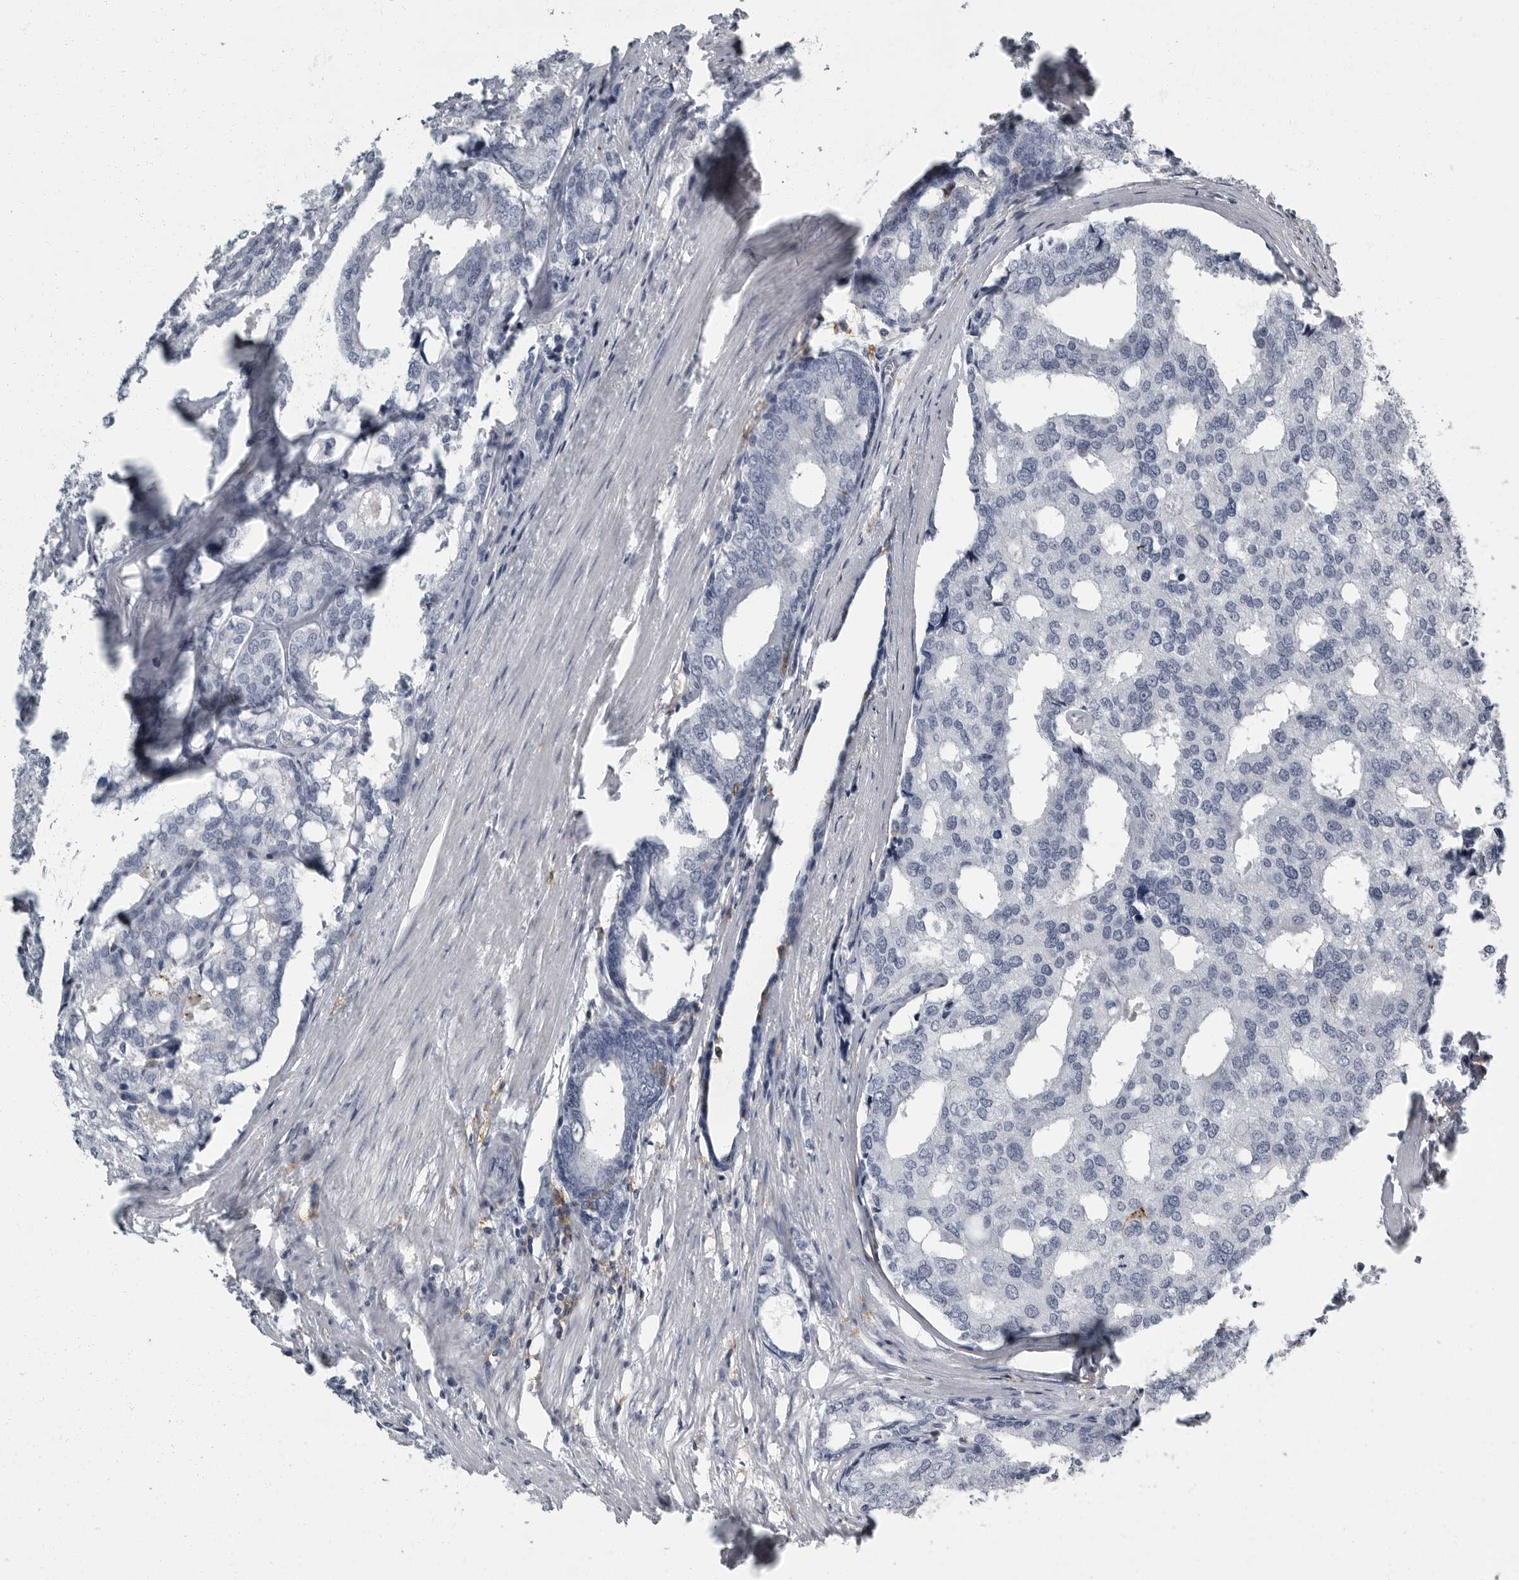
{"staining": {"intensity": "negative", "quantity": "none", "location": "none"}, "tissue": "prostate cancer", "cell_type": "Tumor cells", "image_type": "cancer", "snomed": [{"axis": "morphology", "description": "Adenocarcinoma, High grade"}, {"axis": "topography", "description": "Prostate"}], "caption": "Immunohistochemical staining of prostate cancer displays no significant positivity in tumor cells.", "gene": "FCER1G", "patient": {"sex": "male", "age": 50}}